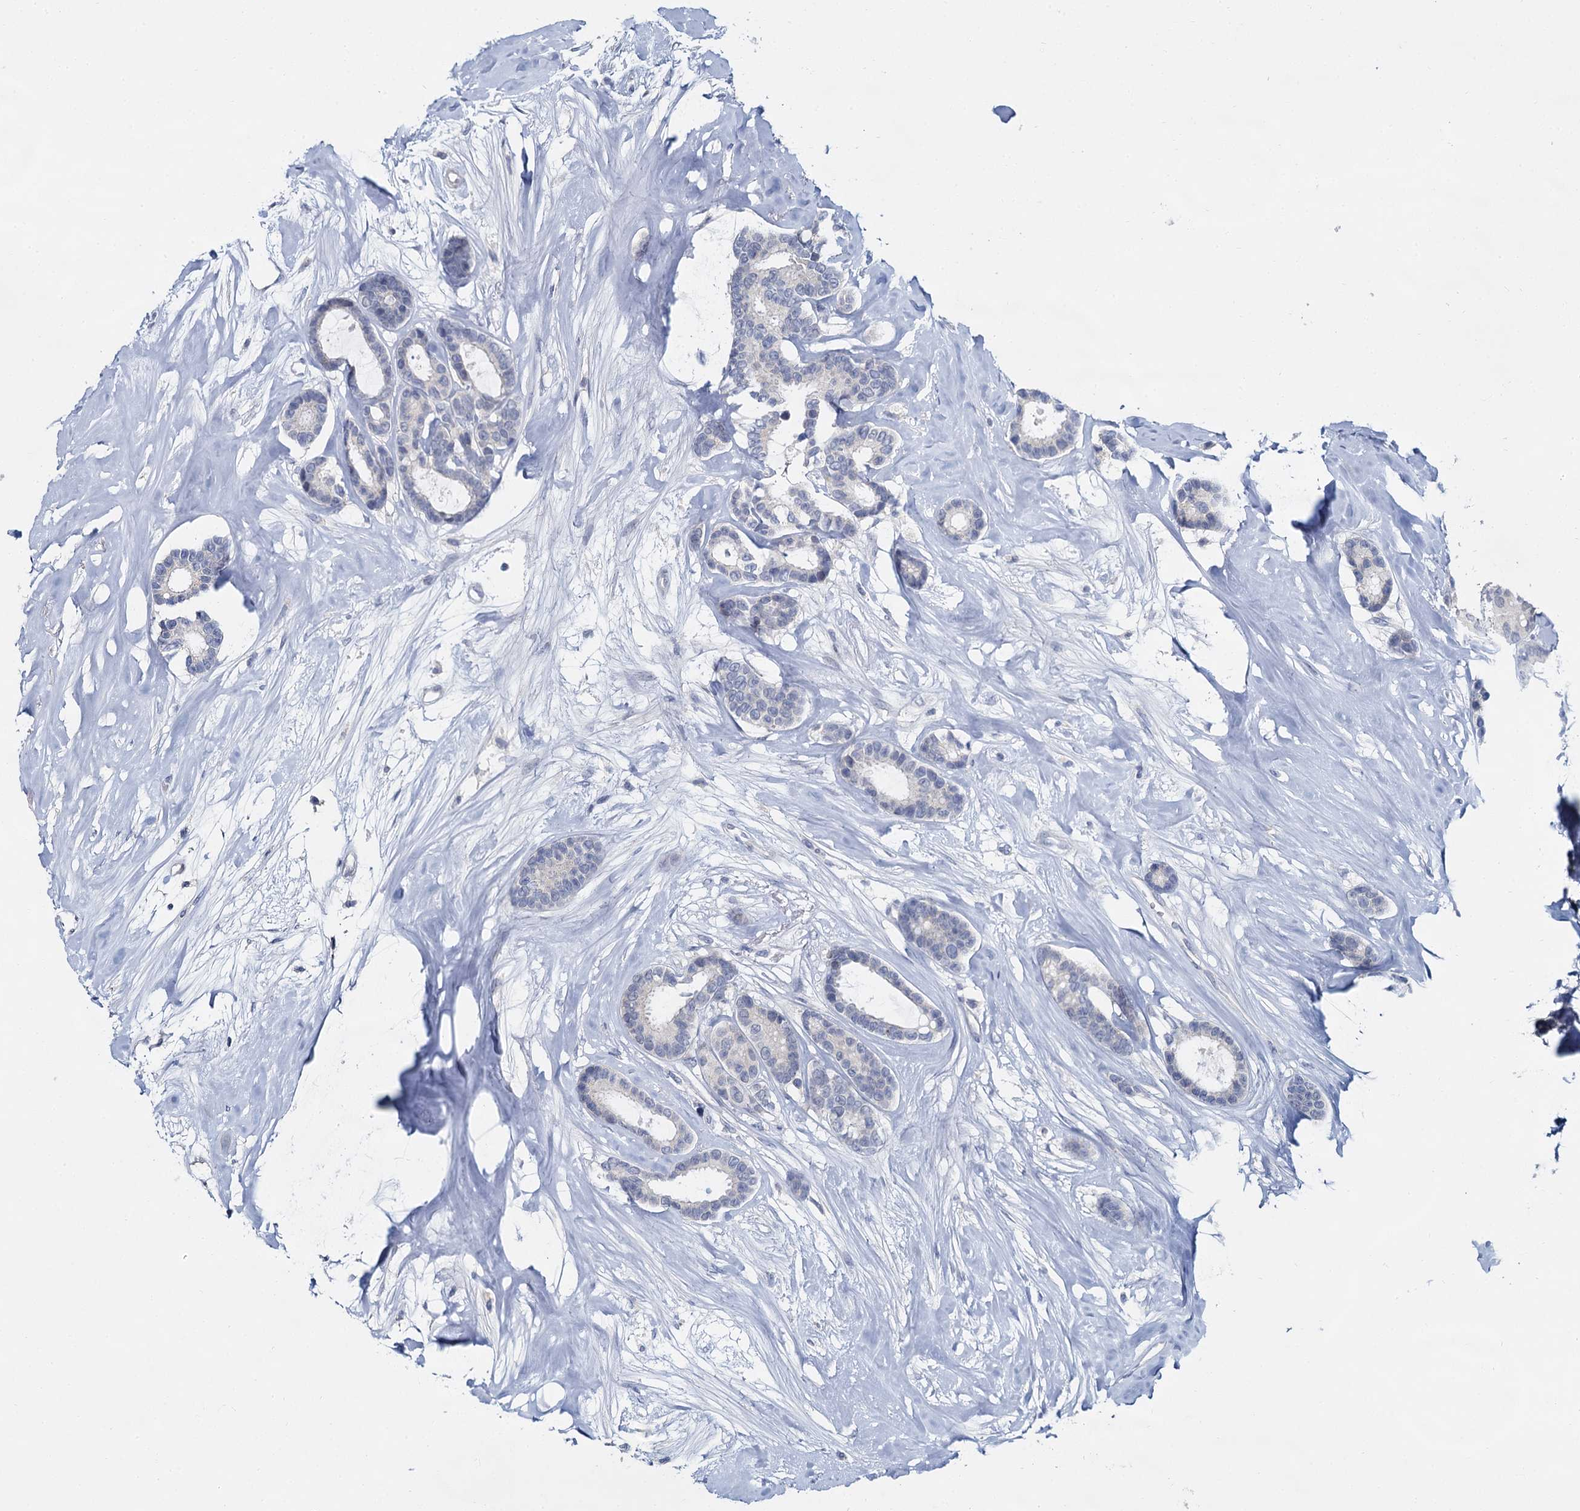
{"staining": {"intensity": "negative", "quantity": "none", "location": "none"}, "tissue": "breast cancer", "cell_type": "Tumor cells", "image_type": "cancer", "snomed": [{"axis": "morphology", "description": "Duct carcinoma"}, {"axis": "topography", "description": "Breast"}], "caption": "Image shows no protein staining in tumor cells of breast cancer (intraductal carcinoma) tissue.", "gene": "ACRBP", "patient": {"sex": "female", "age": 87}}